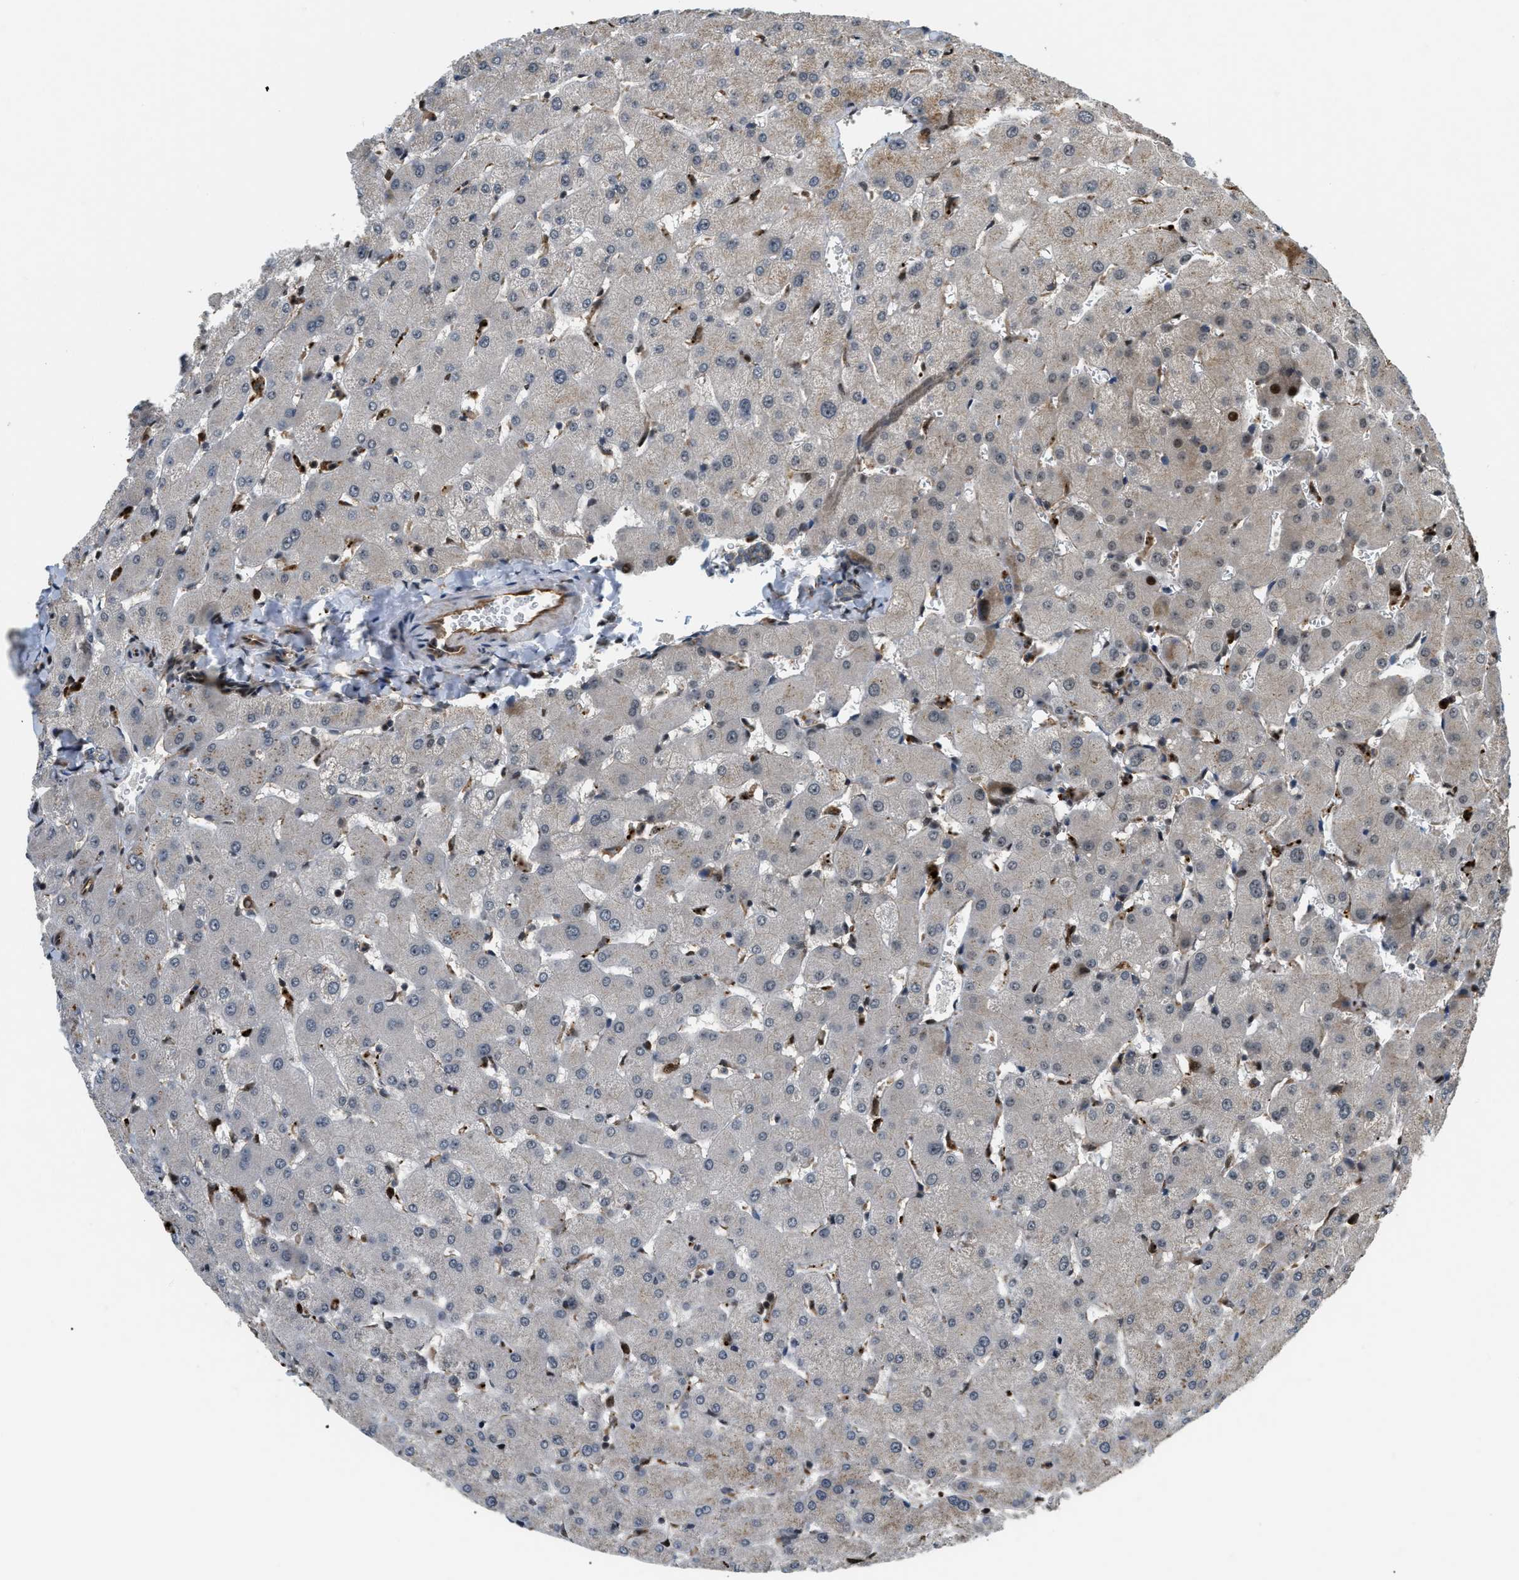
{"staining": {"intensity": "negative", "quantity": "none", "location": "none"}, "tissue": "liver", "cell_type": "Cholangiocytes", "image_type": "normal", "snomed": [{"axis": "morphology", "description": "Normal tissue, NOS"}, {"axis": "topography", "description": "Liver"}], "caption": "IHC of unremarkable liver displays no positivity in cholangiocytes.", "gene": "LTA4H", "patient": {"sex": "female", "age": 63}}